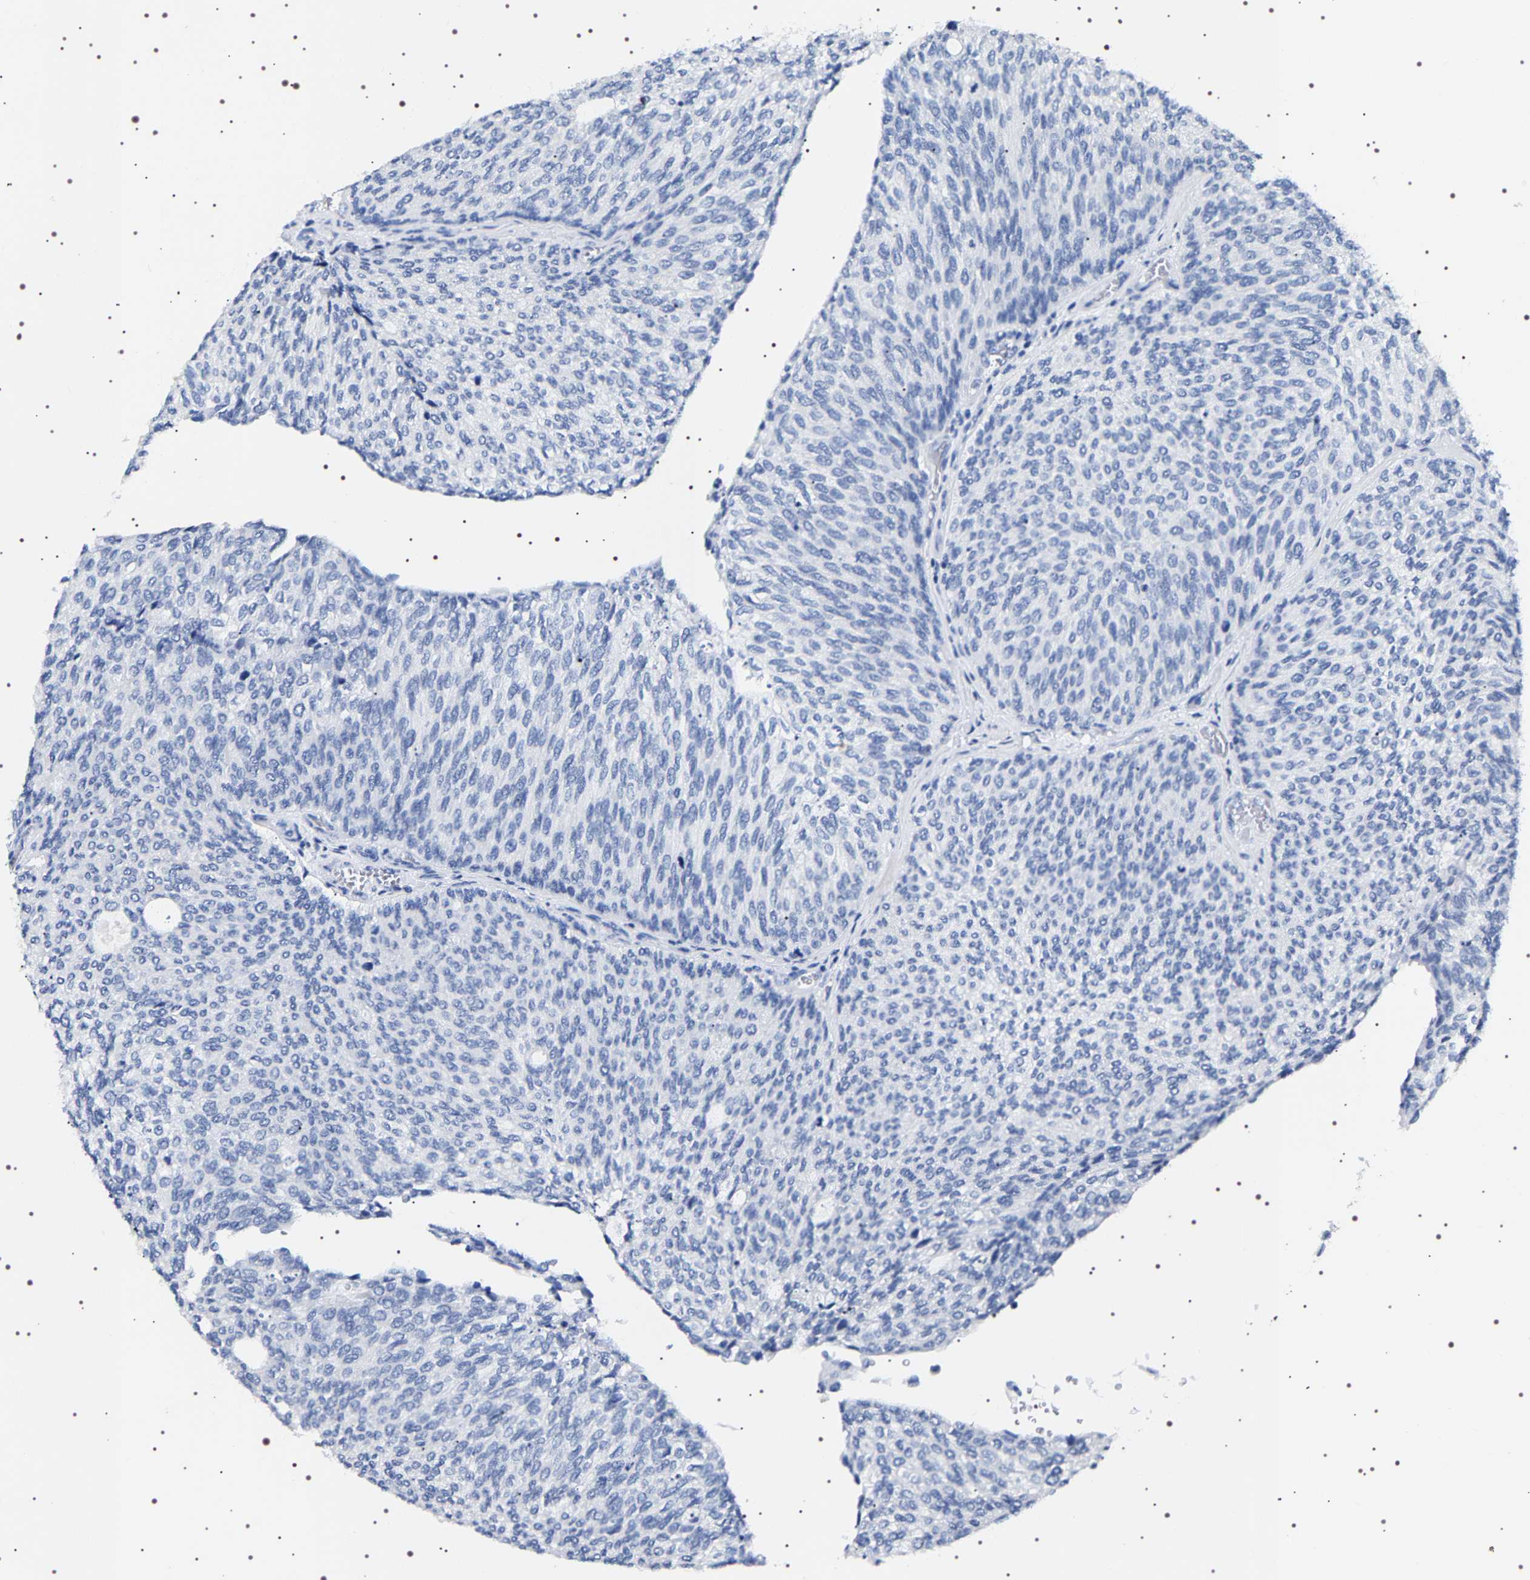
{"staining": {"intensity": "negative", "quantity": "none", "location": "none"}, "tissue": "urothelial cancer", "cell_type": "Tumor cells", "image_type": "cancer", "snomed": [{"axis": "morphology", "description": "Urothelial carcinoma, Low grade"}, {"axis": "topography", "description": "Urinary bladder"}], "caption": "This is an IHC histopathology image of urothelial carcinoma (low-grade). There is no positivity in tumor cells.", "gene": "UBQLN3", "patient": {"sex": "female", "age": 79}}